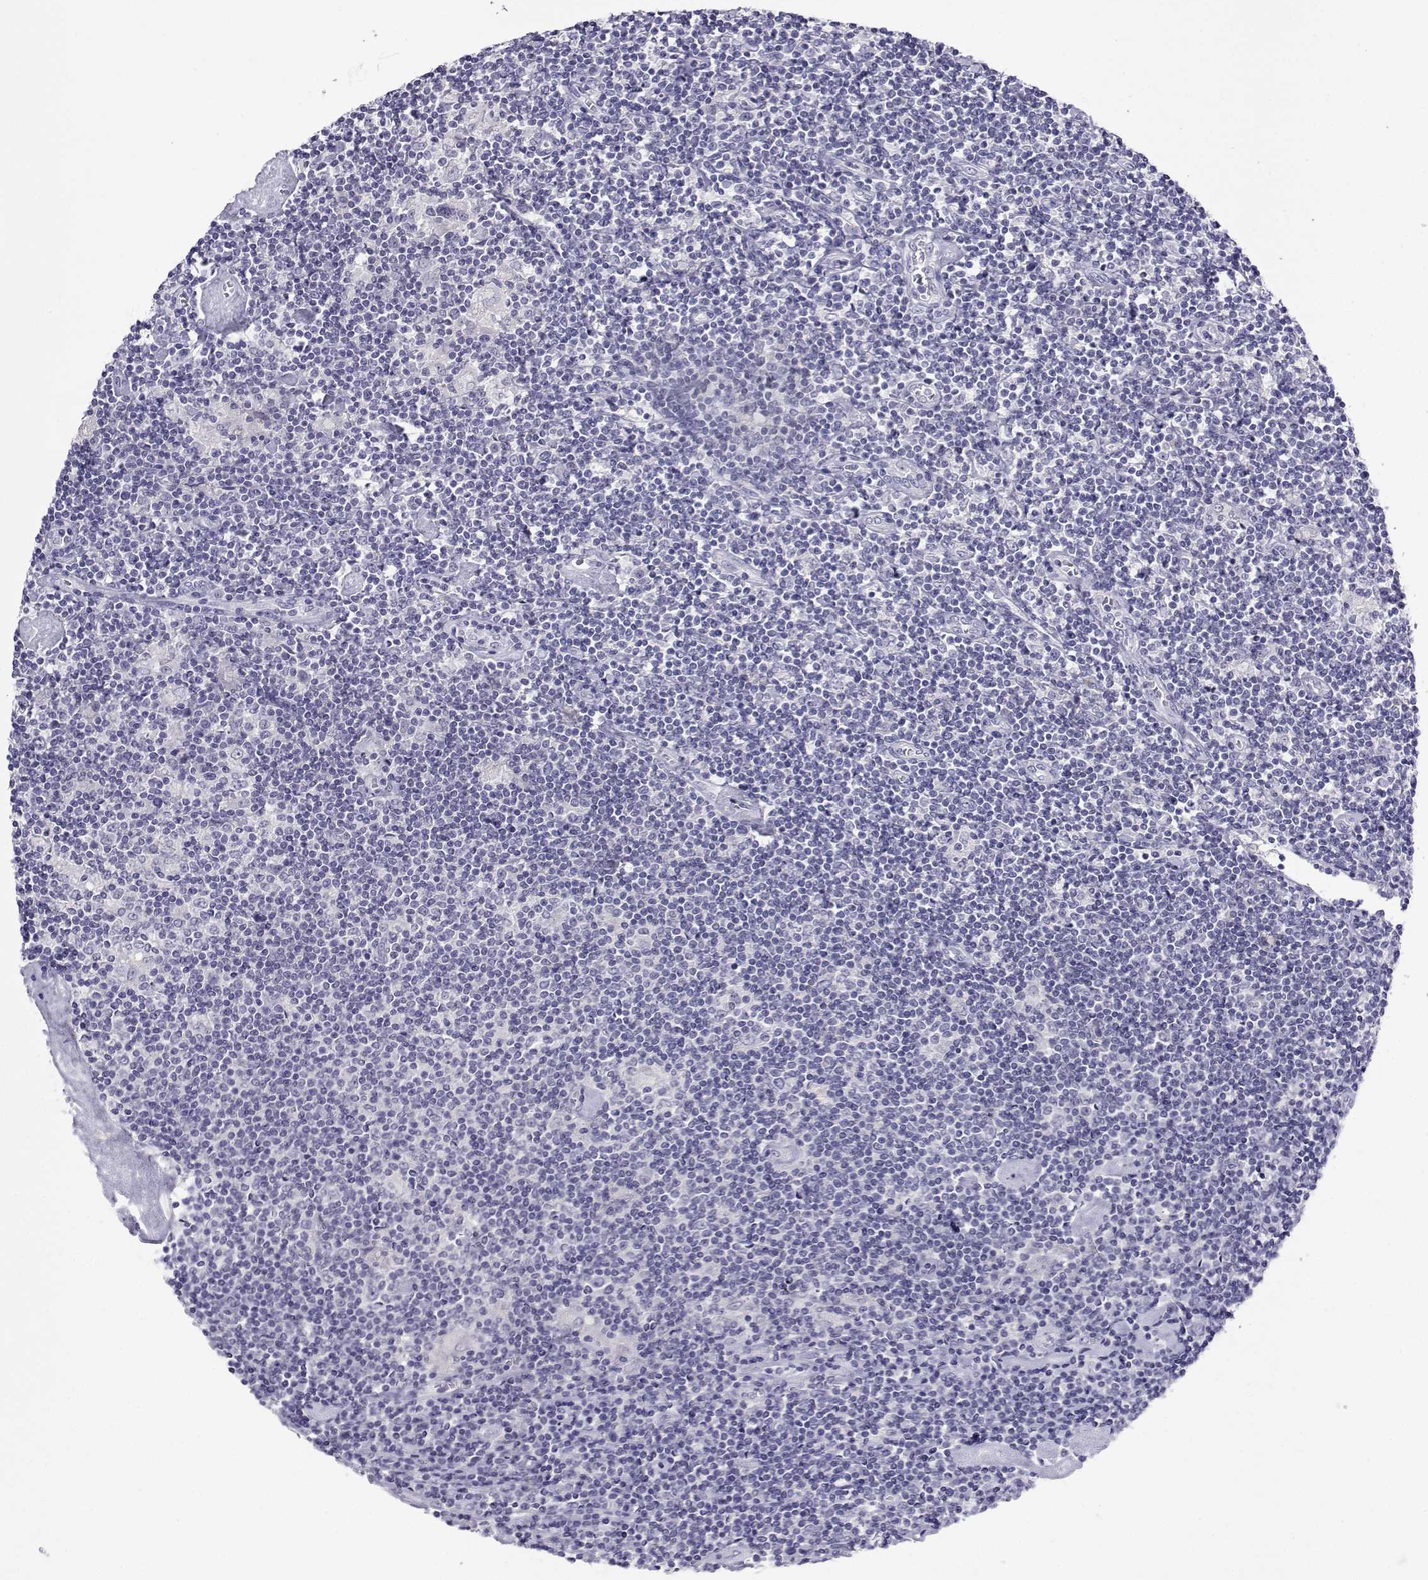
{"staining": {"intensity": "negative", "quantity": "none", "location": "none"}, "tissue": "lymphoma", "cell_type": "Tumor cells", "image_type": "cancer", "snomed": [{"axis": "morphology", "description": "Hodgkin's disease, NOS"}, {"axis": "topography", "description": "Lymph node"}], "caption": "This is an immunohistochemistry image of Hodgkin's disease. There is no staining in tumor cells.", "gene": "SLC6A3", "patient": {"sex": "male", "age": 40}}